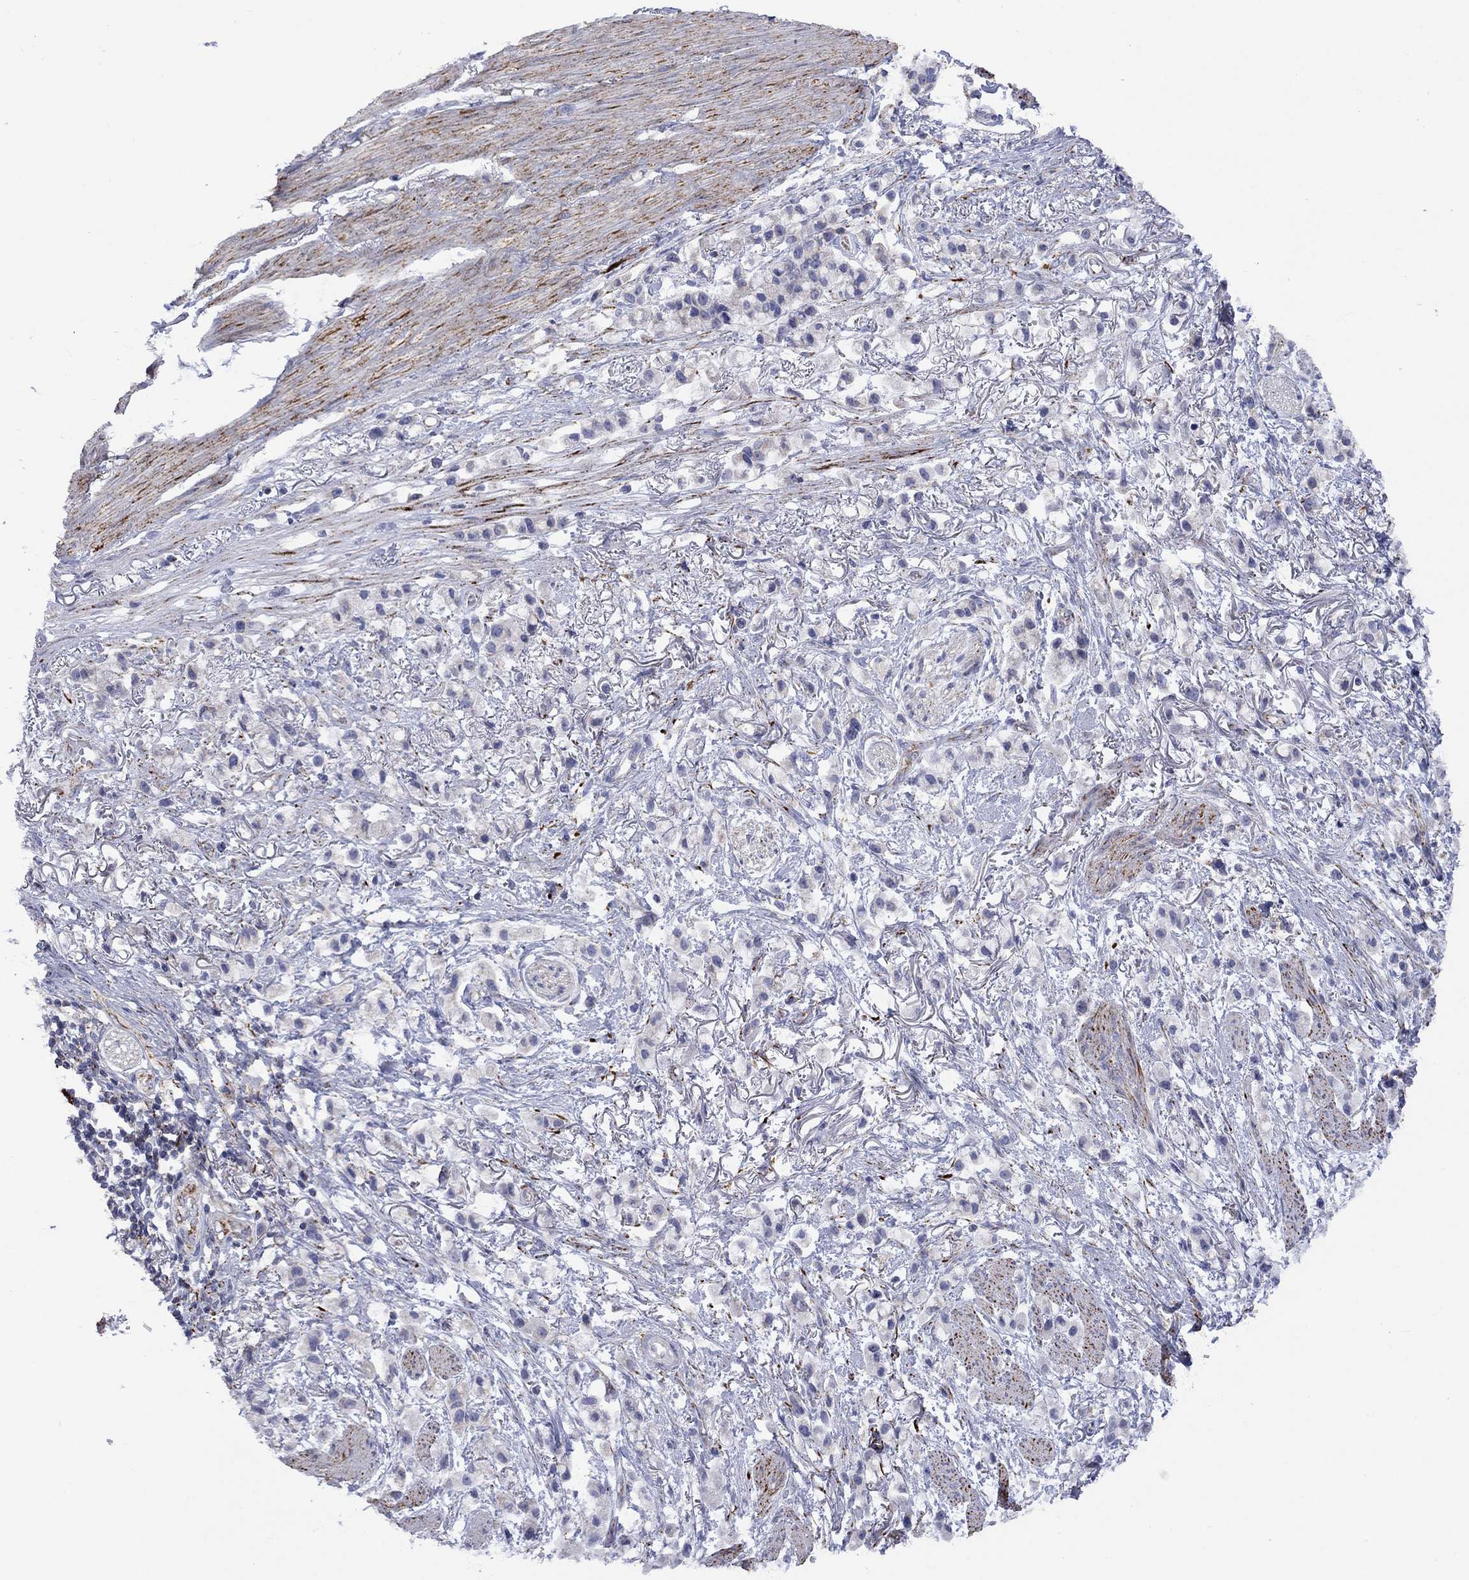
{"staining": {"intensity": "negative", "quantity": "none", "location": "none"}, "tissue": "stomach cancer", "cell_type": "Tumor cells", "image_type": "cancer", "snomed": [{"axis": "morphology", "description": "Adenocarcinoma, NOS"}, {"axis": "topography", "description": "Stomach"}], "caption": "Immunohistochemistry photomicrograph of adenocarcinoma (stomach) stained for a protein (brown), which demonstrates no staining in tumor cells.", "gene": "CISD1", "patient": {"sex": "female", "age": 81}}